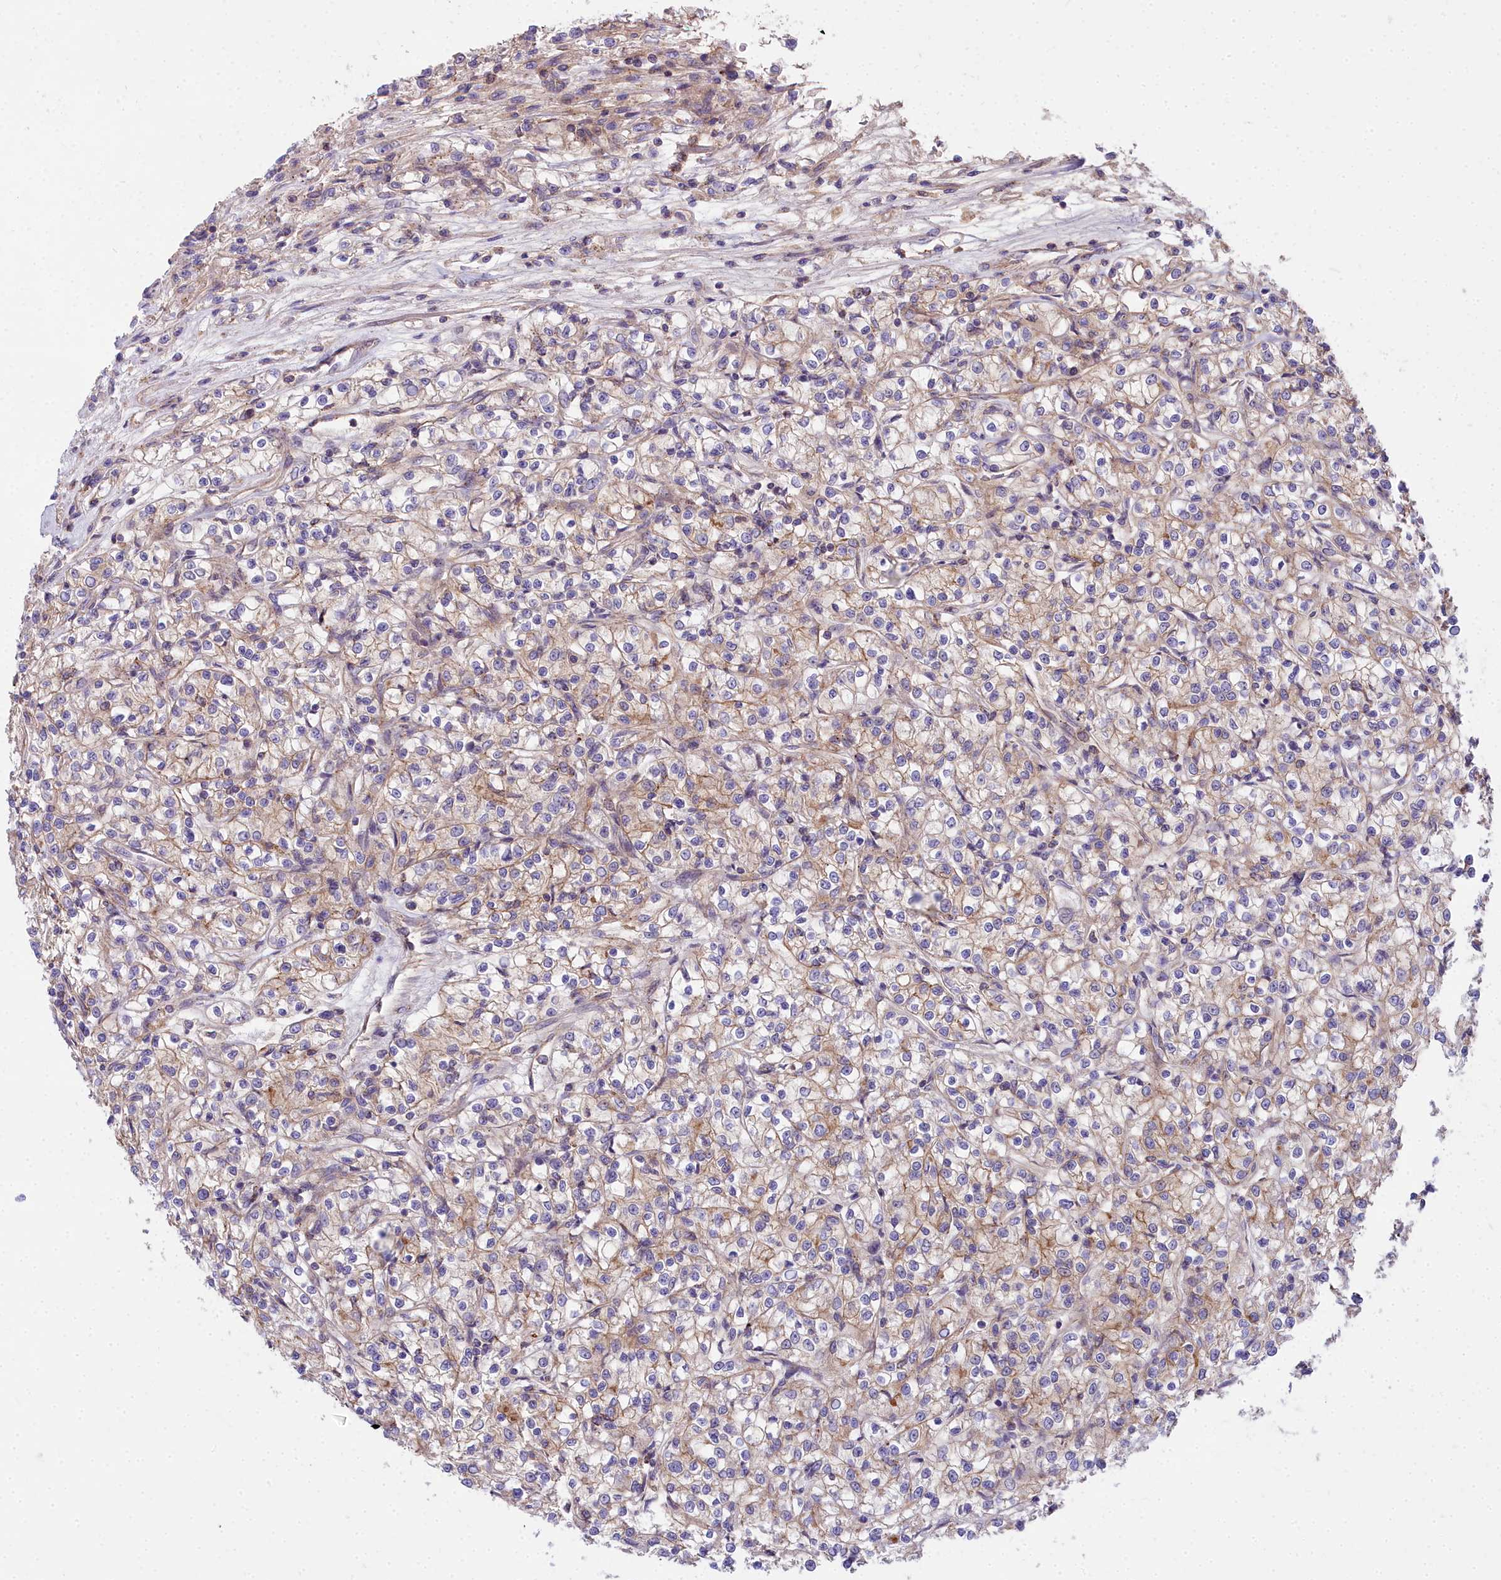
{"staining": {"intensity": "weak", "quantity": "25%-75%", "location": "cytoplasmic/membranous"}, "tissue": "renal cancer", "cell_type": "Tumor cells", "image_type": "cancer", "snomed": [{"axis": "morphology", "description": "Adenocarcinoma, NOS"}, {"axis": "topography", "description": "Kidney"}], "caption": "An image of adenocarcinoma (renal) stained for a protein shows weak cytoplasmic/membranous brown staining in tumor cells.", "gene": "FRMPD1", "patient": {"sex": "female", "age": 59}}